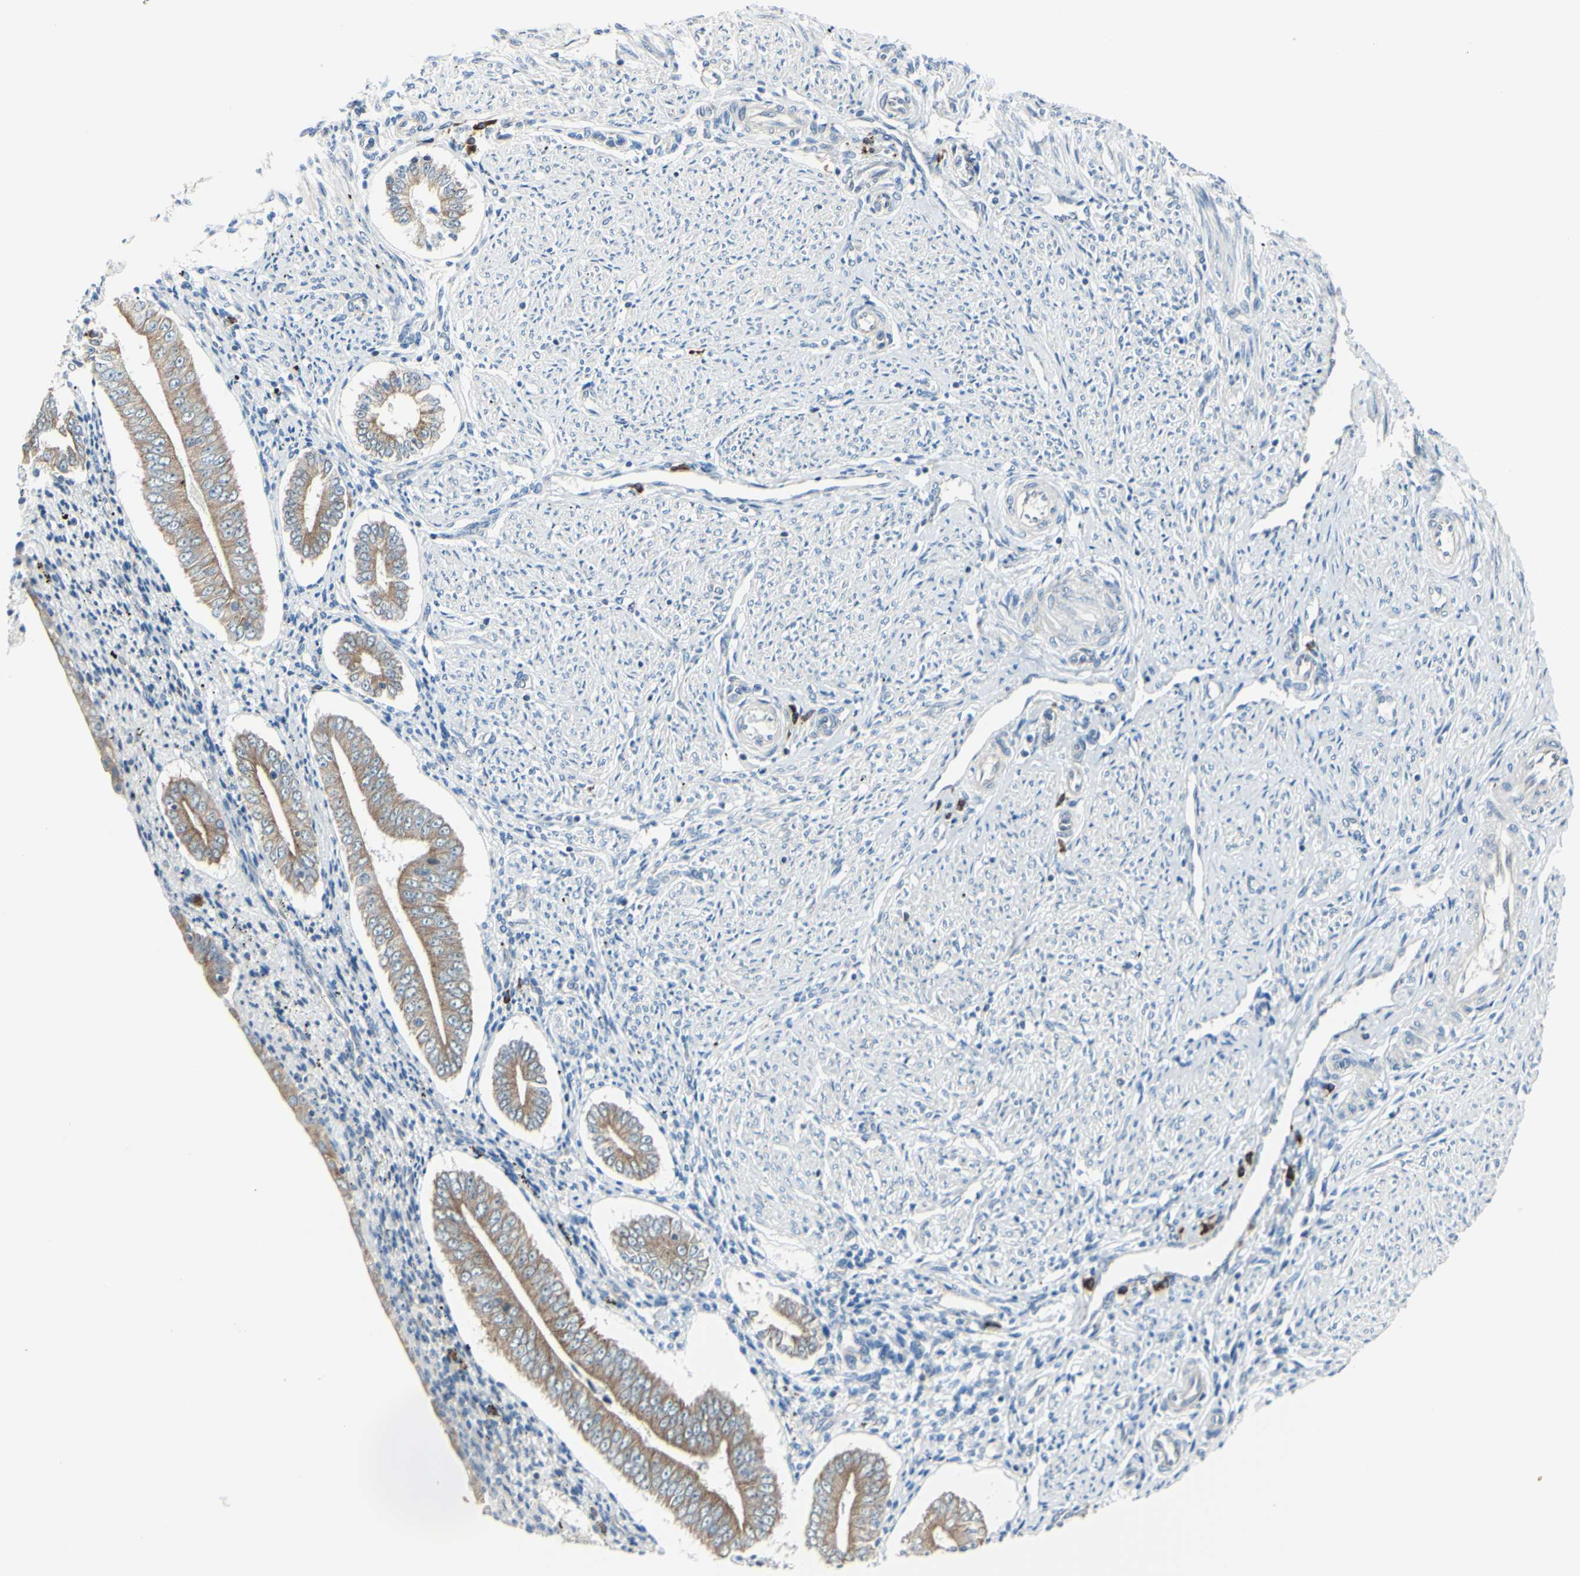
{"staining": {"intensity": "negative", "quantity": "none", "location": "none"}, "tissue": "endometrium", "cell_type": "Cells in endometrial stroma", "image_type": "normal", "snomed": [{"axis": "morphology", "description": "Normal tissue, NOS"}, {"axis": "topography", "description": "Endometrium"}], "caption": "Photomicrograph shows no significant protein staining in cells in endometrial stroma of benign endometrium. Brightfield microscopy of immunohistochemistry stained with DAB (3,3'-diaminobenzidine) (brown) and hematoxylin (blue), captured at high magnification.", "gene": "SELENOS", "patient": {"sex": "female", "age": 42}}